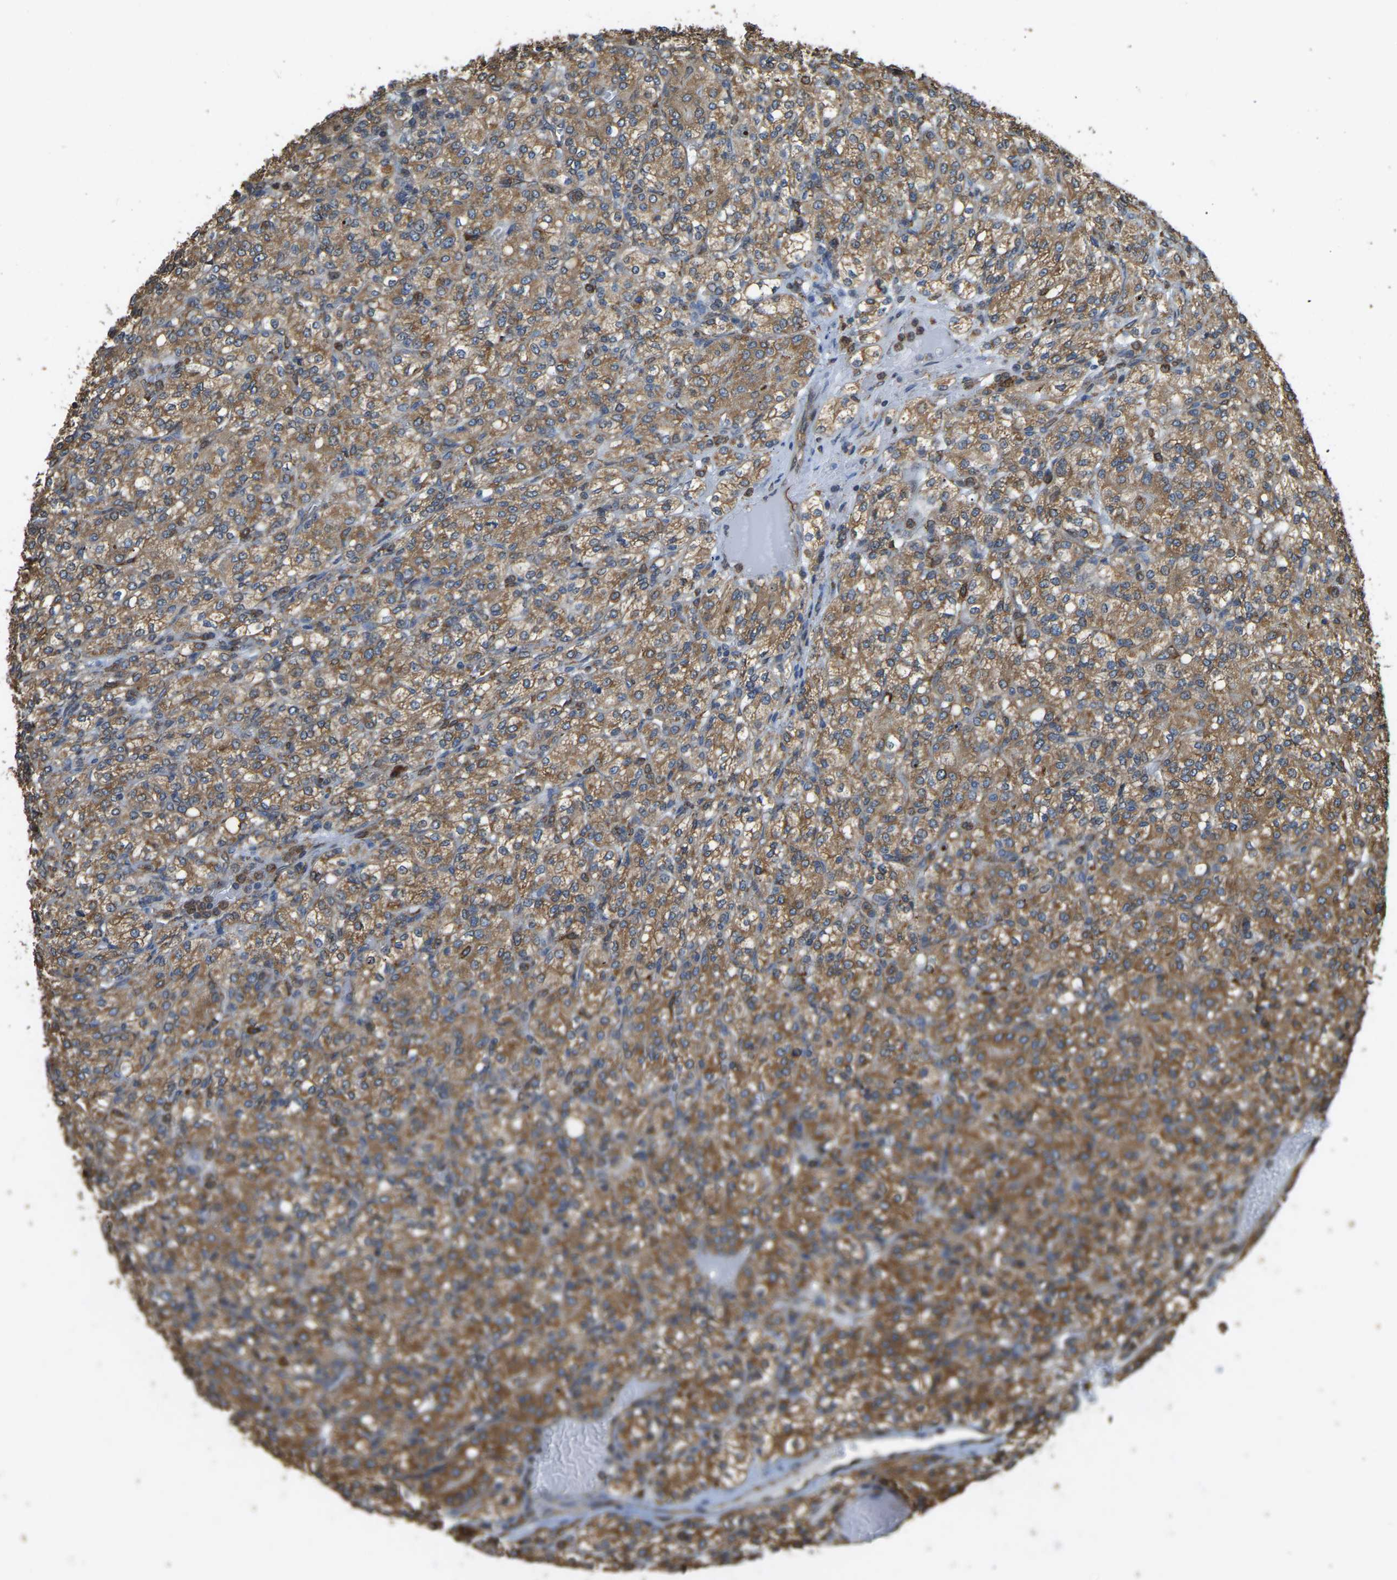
{"staining": {"intensity": "moderate", "quantity": ">75%", "location": "cytoplasmic/membranous"}, "tissue": "renal cancer", "cell_type": "Tumor cells", "image_type": "cancer", "snomed": [{"axis": "morphology", "description": "Adenocarcinoma, NOS"}, {"axis": "topography", "description": "Kidney"}], "caption": "The histopathology image exhibits immunohistochemical staining of renal cancer. There is moderate cytoplasmic/membranous expression is appreciated in approximately >75% of tumor cells.", "gene": "RNF115", "patient": {"sex": "male", "age": 77}}